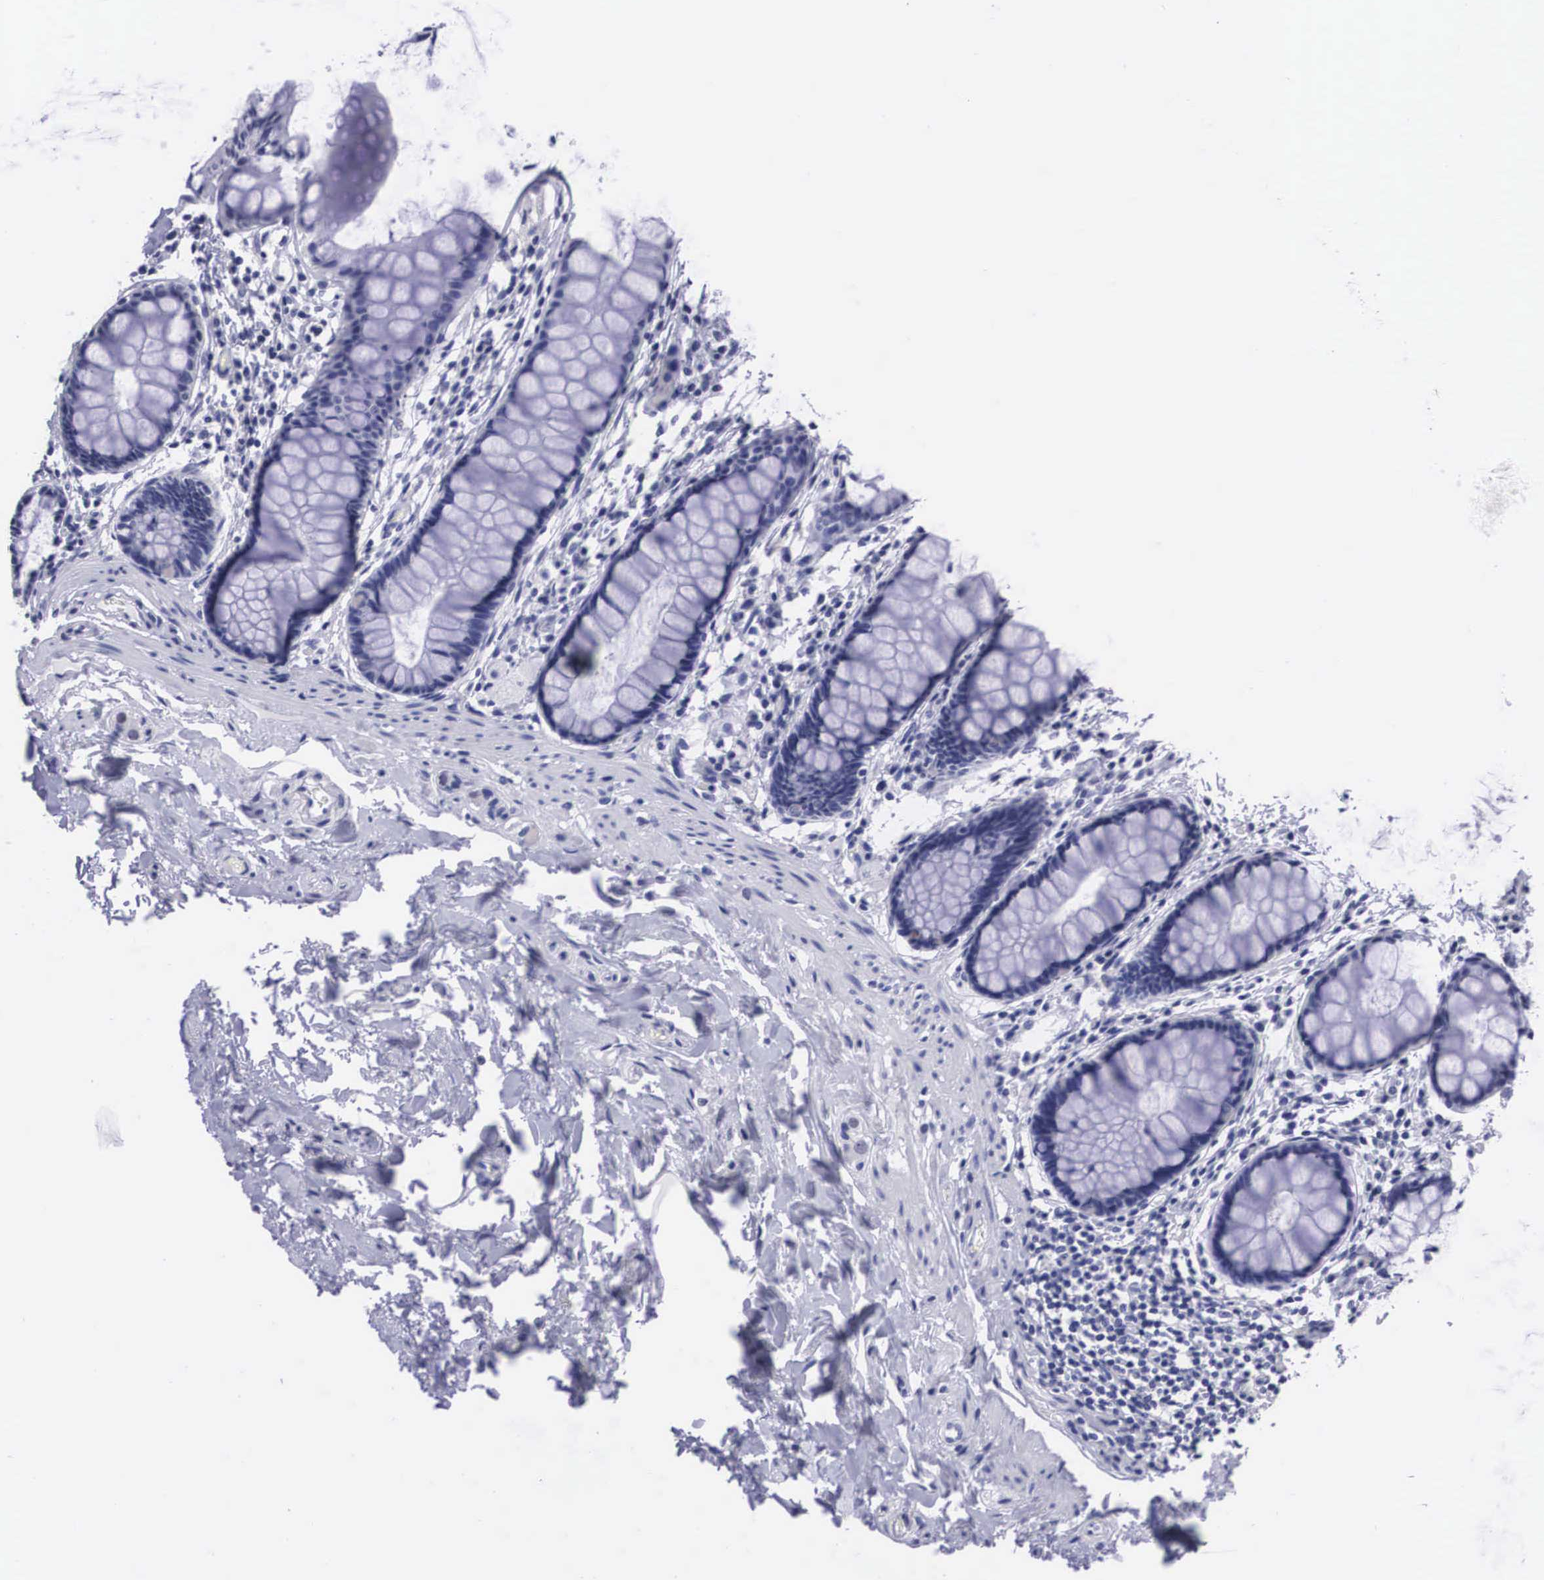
{"staining": {"intensity": "weak", "quantity": "<25%", "location": "cytoplasmic/membranous"}, "tissue": "rectum", "cell_type": "Glandular cells", "image_type": "normal", "snomed": [{"axis": "morphology", "description": "Normal tissue, NOS"}, {"axis": "topography", "description": "Rectum"}], "caption": "A high-resolution image shows immunohistochemistry (IHC) staining of benign rectum, which reveals no significant staining in glandular cells. The staining is performed using DAB brown chromogen with nuclei counter-stained in using hematoxylin.", "gene": "C22orf31", "patient": {"sex": "male", "age": 86}}